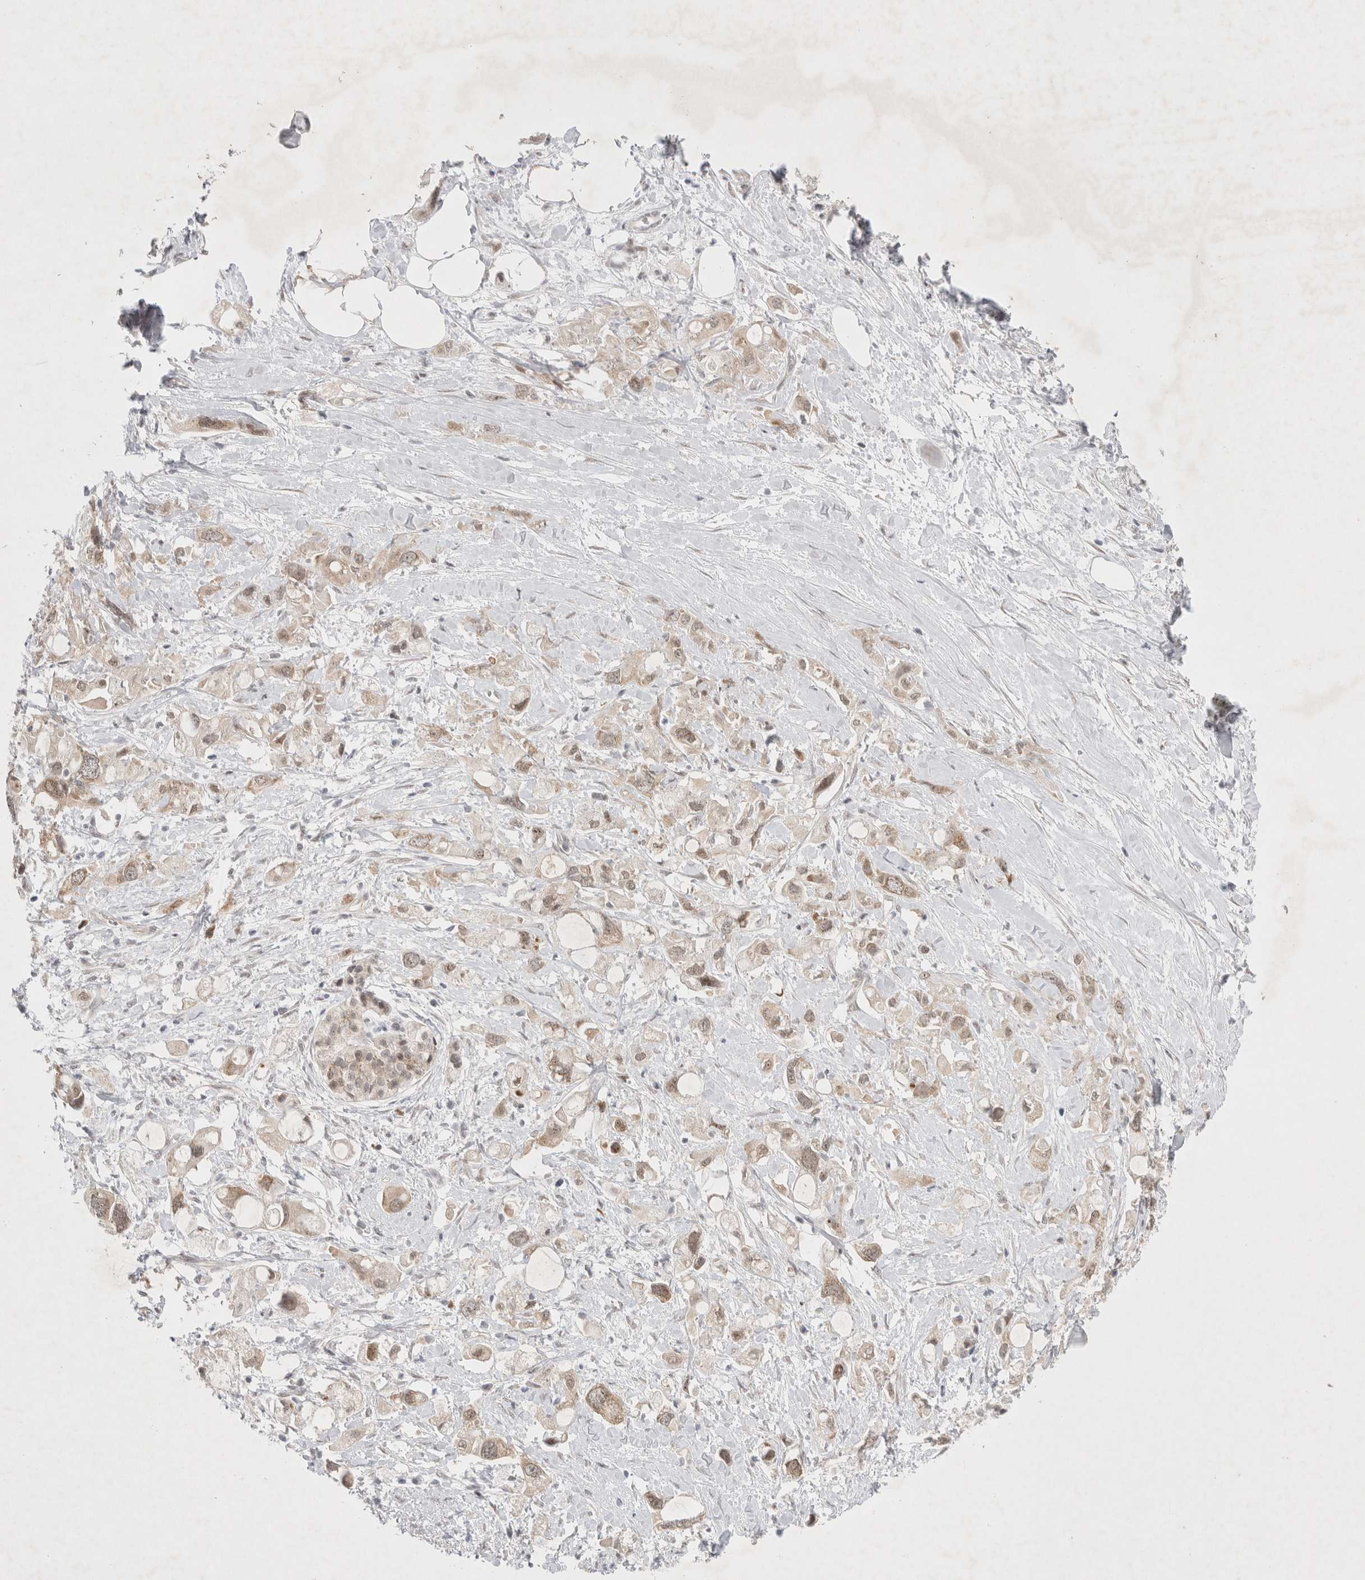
{"staining": {"intensity": "weak", "quantity": ">75%", "location": "cytoplasmic/membranous,nuclear"}, "tissue": "pancreatic cancer", "cell_type": "Tumor cells", "image_type": "cancer", "snomed": [{"axis": "morphology", "description": "Adenocarcinoma, NOS"}, {"axis": "topography", "description": "Pancreas"}], "caption": "Weak cytoplasmic/membranous and nuclear expression for a protein is appreciated in about >75% of tumor cells of pancreatic cancer (adenocarcinoma) using IHC.", "gene": "WIPF2", "patient": {"sex": "female", "age": 56}}